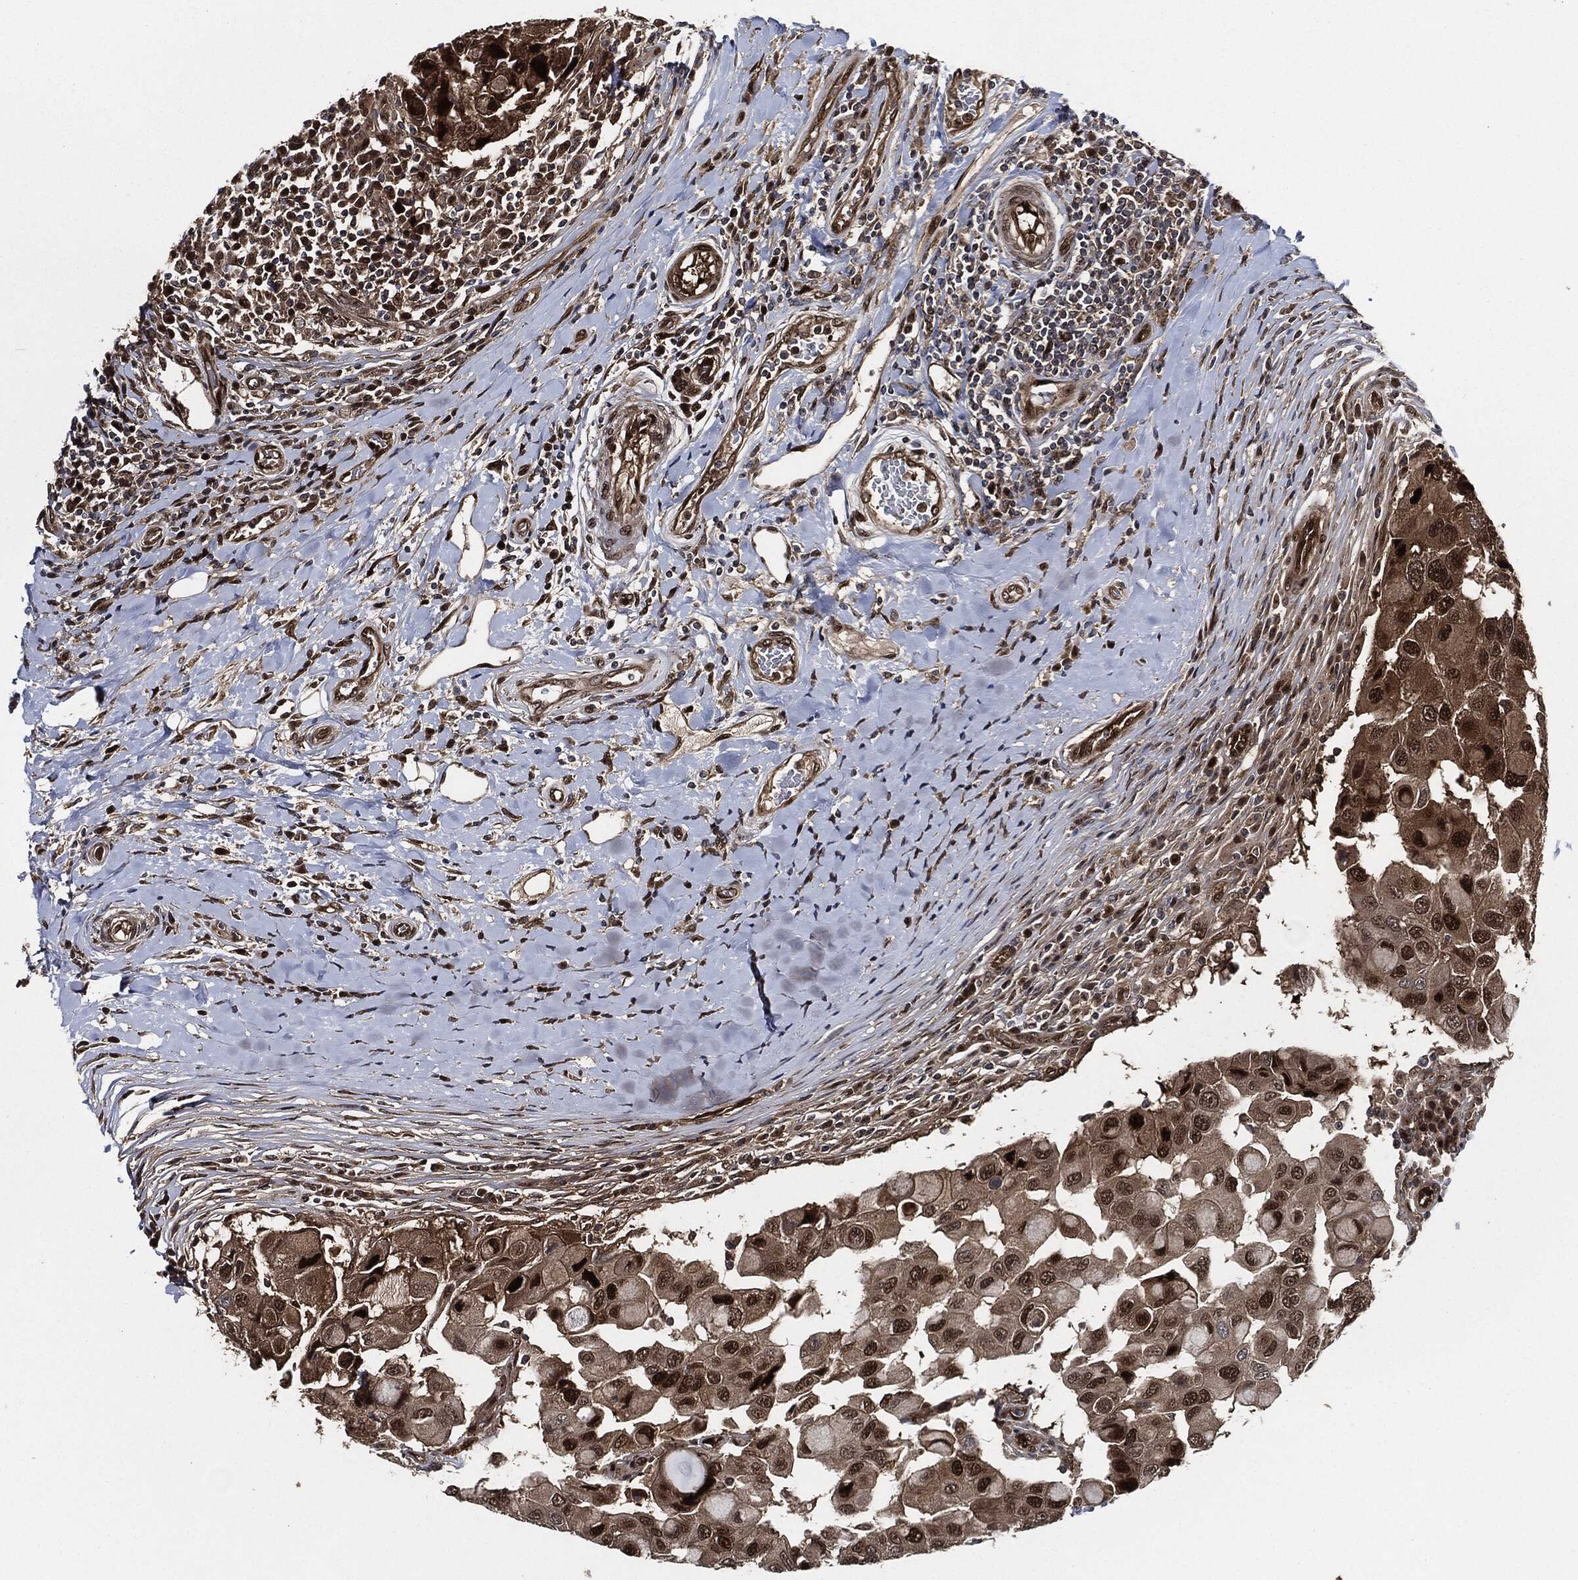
{"staining": {"intensity": "strong", "quantity": "25%-75%", "location": "cytoplasmic/membranous,nuclear"}, "tissue": "breast cancer", "cell_type": "Tumor cells", "image_type": "cancer", "snomed": [{"axis": "morphology", "description": "Duct carcinoma"}, {"axis": "topography", "description": "Breast"}], "caption": "Immunohistochemical staining of human breast intraductal carcinoma shows high levels of strong cytoplasmic/membranous and nuclear positivity in about 25%-75% of tumor cells. (brown staining indicates protein expression, while blue staining denotes nuclei).", "gene": "DCTN1", "patient": {"sex": "female", "age": 27}}